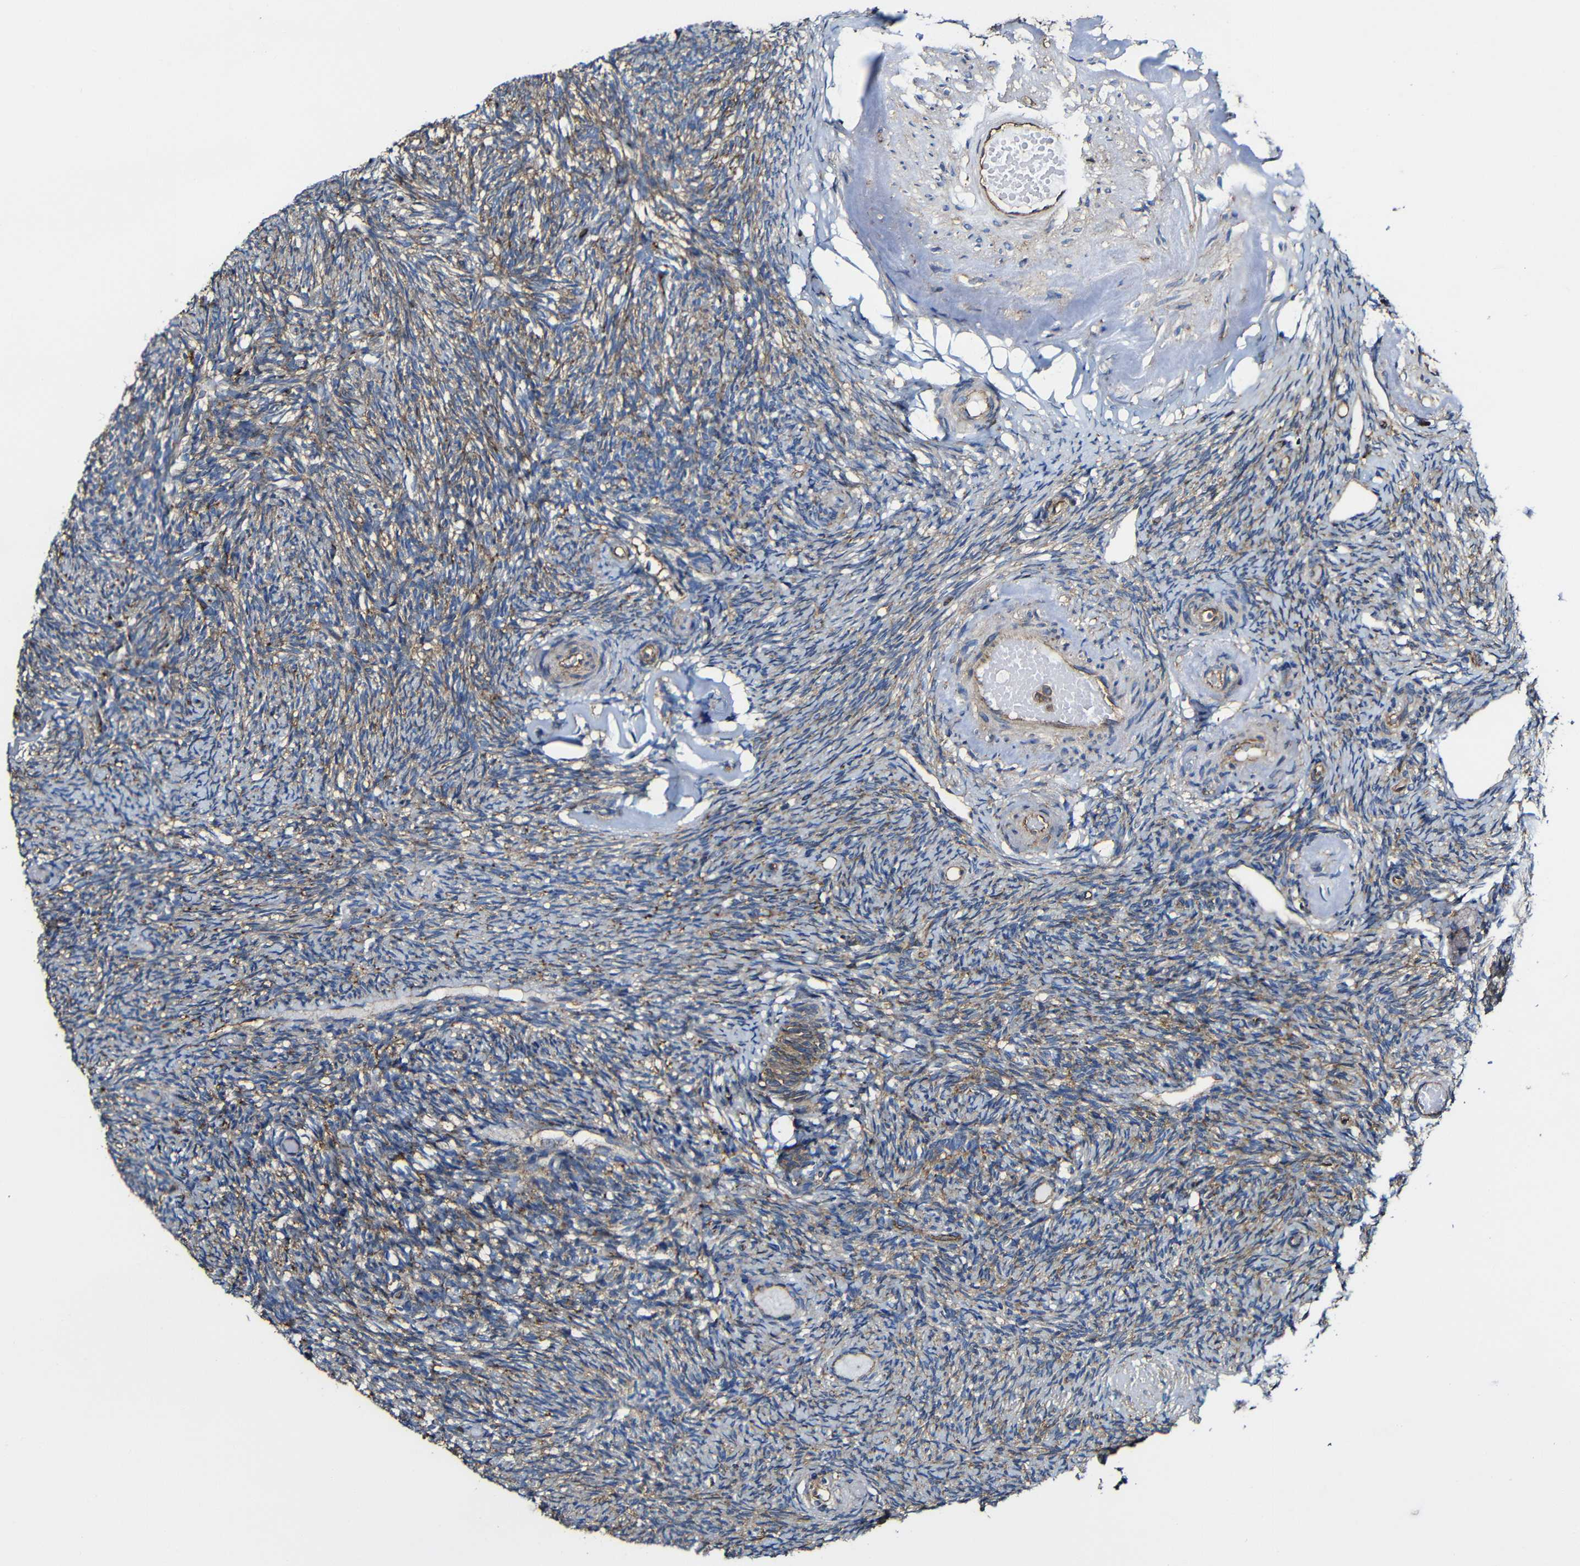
{"staining": {"intensity": "weak", "quantity": ">75%", "location": "cytoplasmic/membranous"}, "tissue": "ovary", "cell_type": "Follicle cells", "image_type": "normal", "snomed": [{"axis": "morphology", "description": "Normal tissue, NOS"}, {"axis": "topography", "description": "Ovary"}], "caption": "Brown immunohistochemical staining in unremarkable ovary exhibits weak cytoplasmic/membranous positivity in approximately >75% of follicle cells.", "gene": "MSN", "patient": {"sex": "female", "age": 60}}